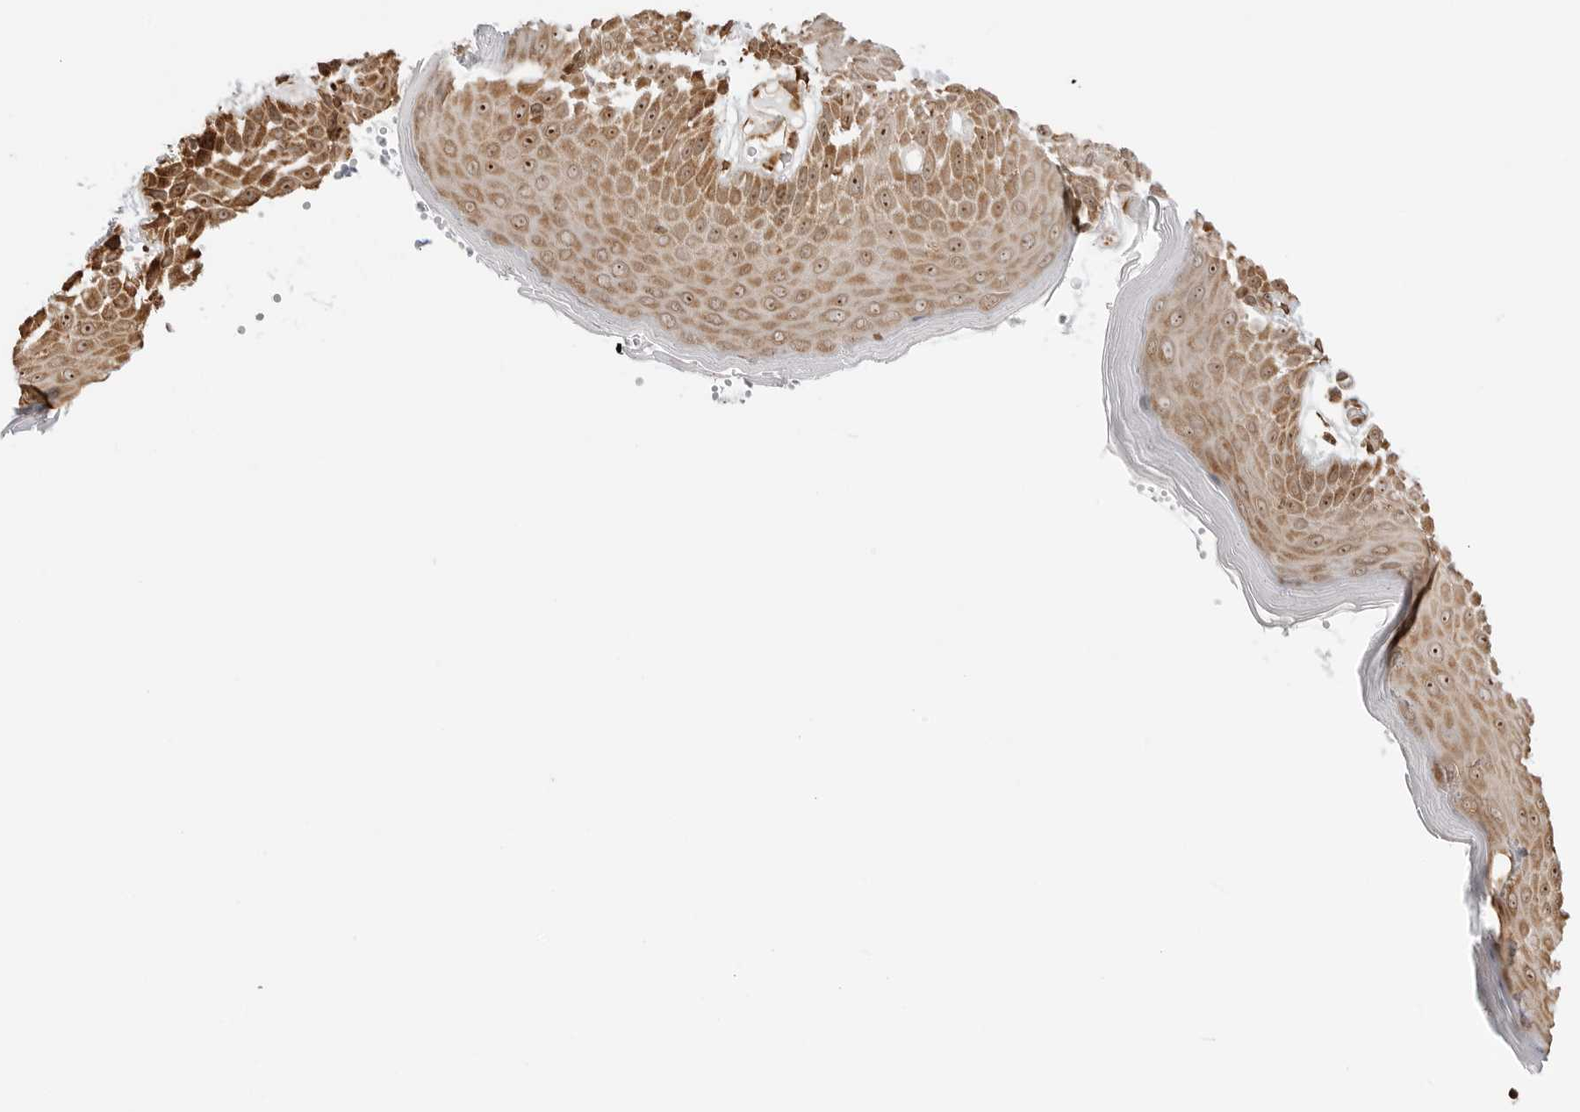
{"staining": {"intensity": "moderate", "quantity": ">75%", "location": "cytoplasmic/membranous,nuclear"}, "tissue": "skin", "cell_type": "Epidermal cells", "image_type": "normal", "snomed": [{"axis": "morphology", "description": "Normal tissue, NOS"}, {"axis": "topography", "description": "Anal"}], "caption": "Immunohistochemical staining of benign skin exhibits >75% levels of moderate cytoplasmic/membranous,nuclear protein expression in about >75% of epidermal cells.", "gene": "FKBP14", "patient": {"sex": "male", "age": 74}}